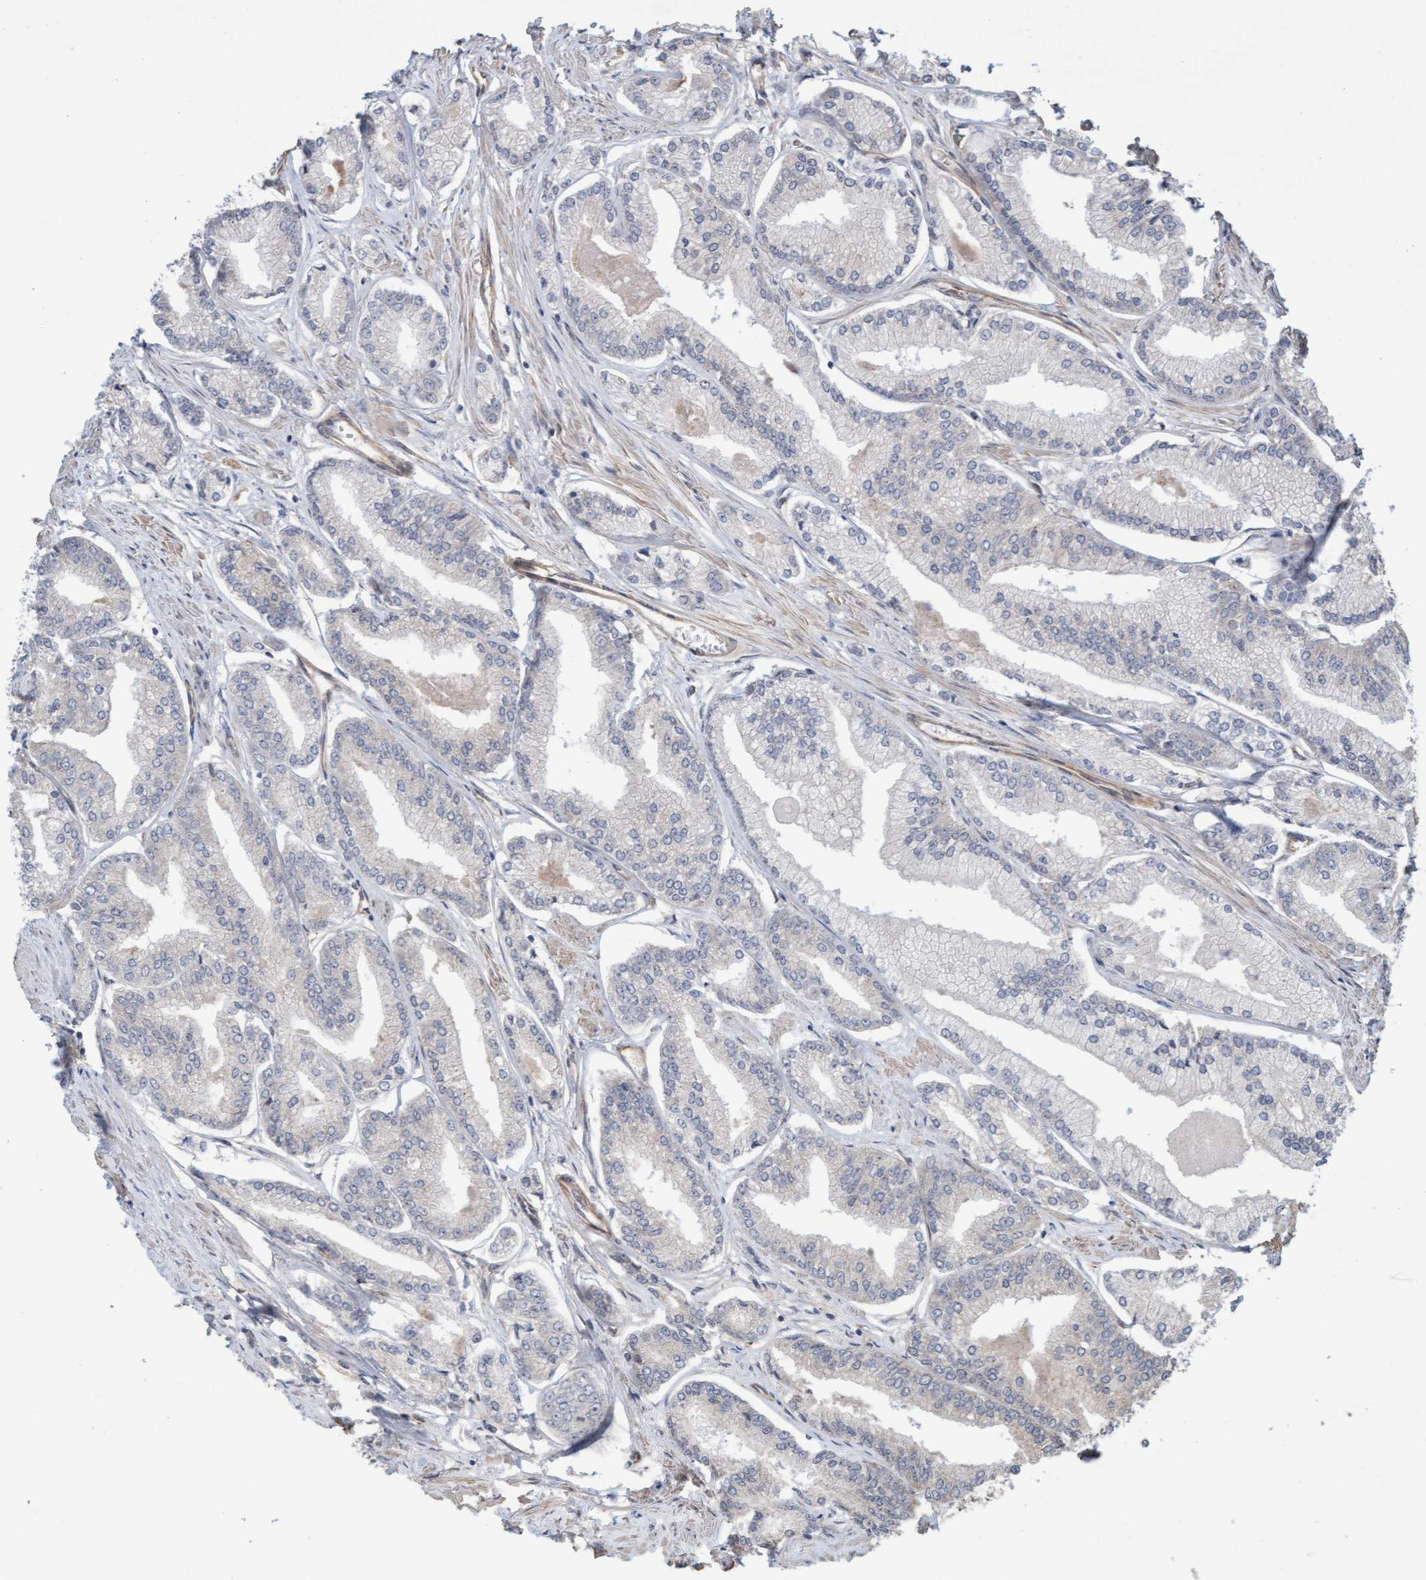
{"staining": {"intensity": "negative", "quantity": "none", "location": "none"}, "tissue": "prostate cancer", "cell_type": "Tumor cells", "image_type": "cancer", "snomed": [{"axis": "morphology", "description": "Adenocarcinoma, Low grade"}, {"axis": "topography", "description": "Prostate"}], "caption": "A photomicrograph of human prostate low-grade adenocarcinoma is negative for staining in tumor cells.", "gene": "CDC42EP4", "patient": {"sex": "male", "age": 52}}